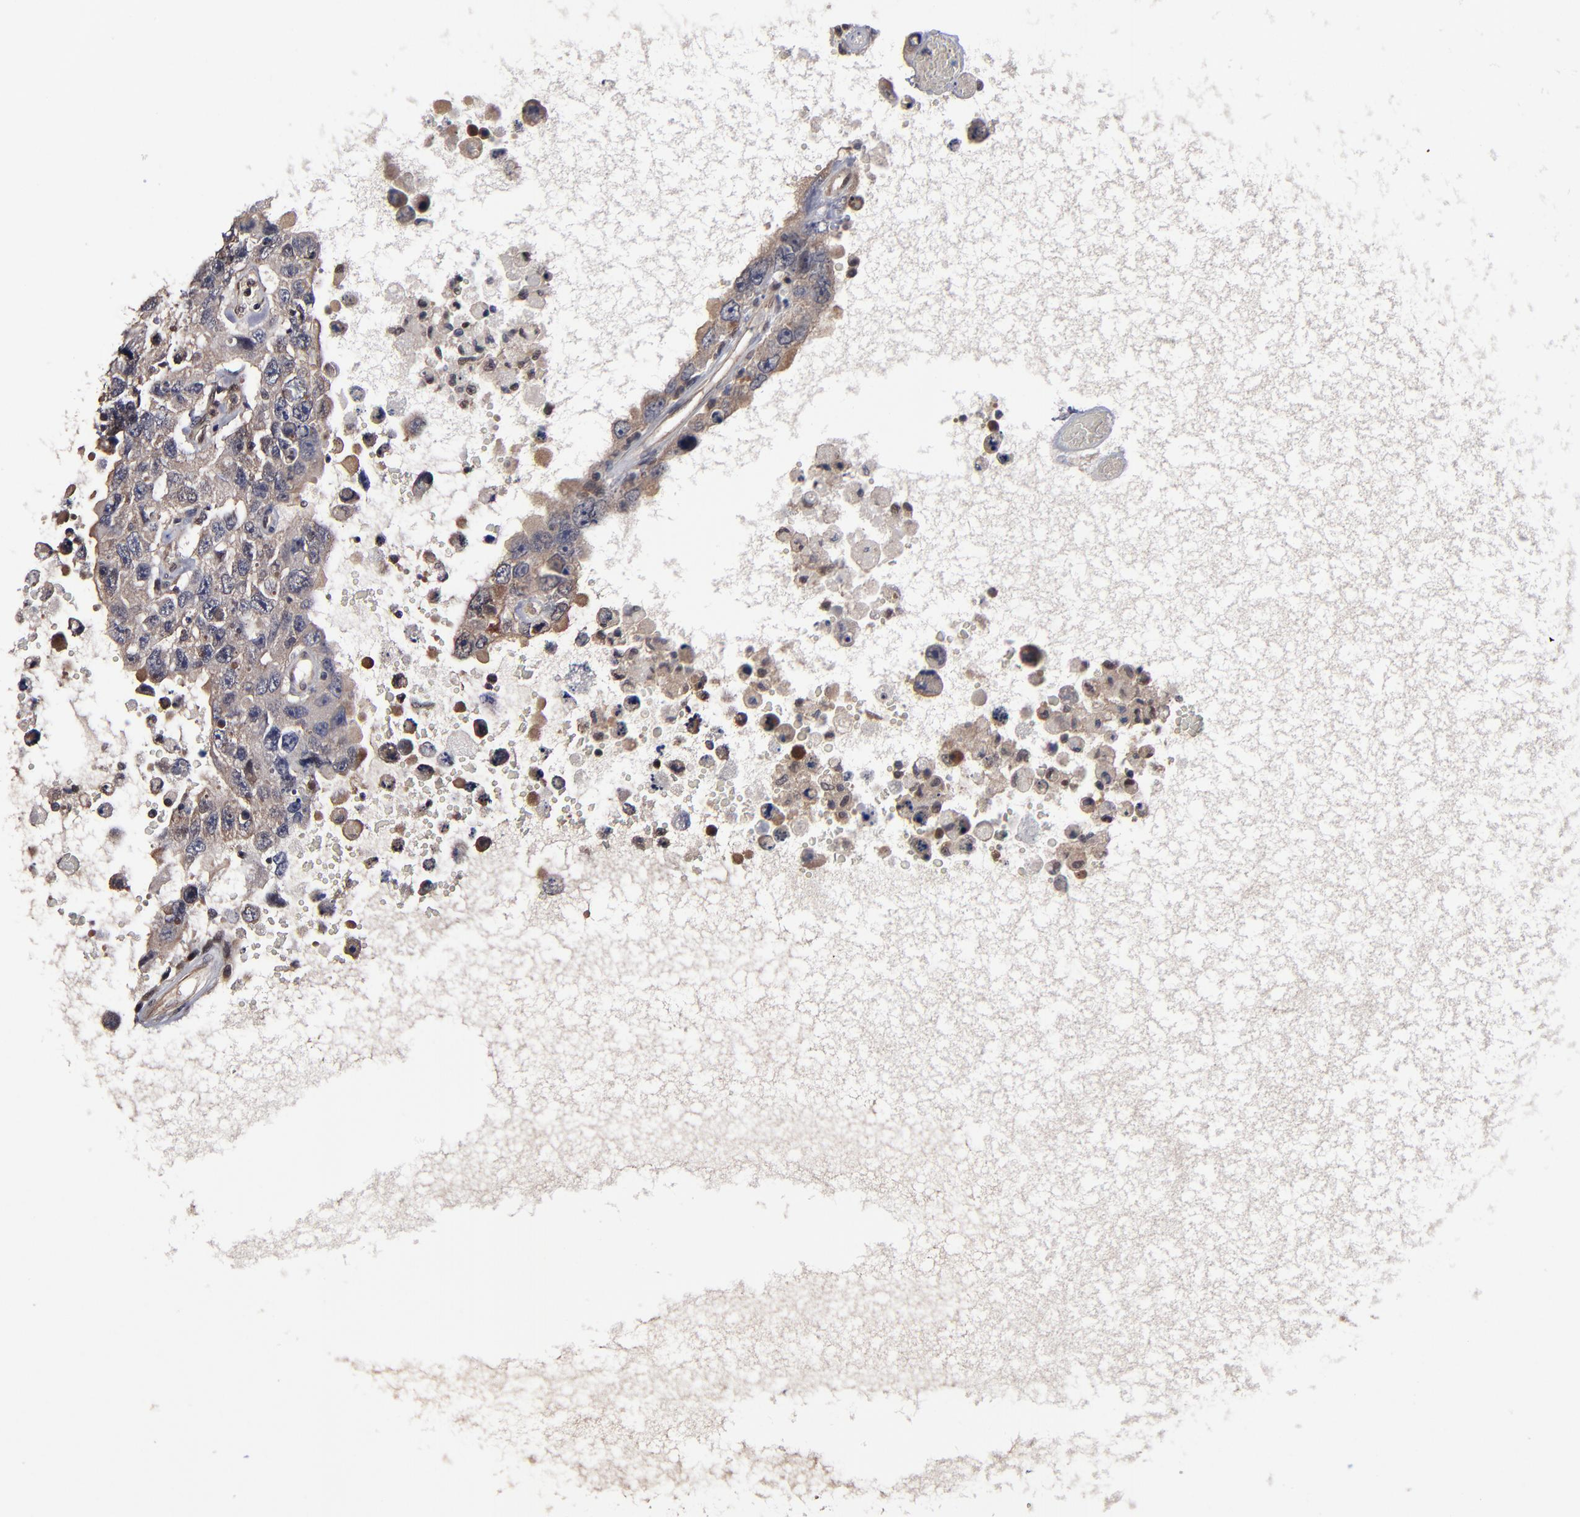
{"staining": {"intensity": "weak", "quantity": ">75%", "location": "cytoplasmic/membranous"}, "tissue": "testis cancer", "cell_type": "Tumor cells", "image_type": "cancer", "snomed": [{"axis": "morphology", "description": "Carcinoma, Embryonal, NOS"}, {"axis": "topography", "description": "Testis"}], "caption": "The immunohistochemical stain labels weak cytoplasmic/membranous expression in tumor cells of testis cancer (embryonal carcinoma) tissue.", "gene": "ALG13", "patient": {"sex": "male", "age": 26}}